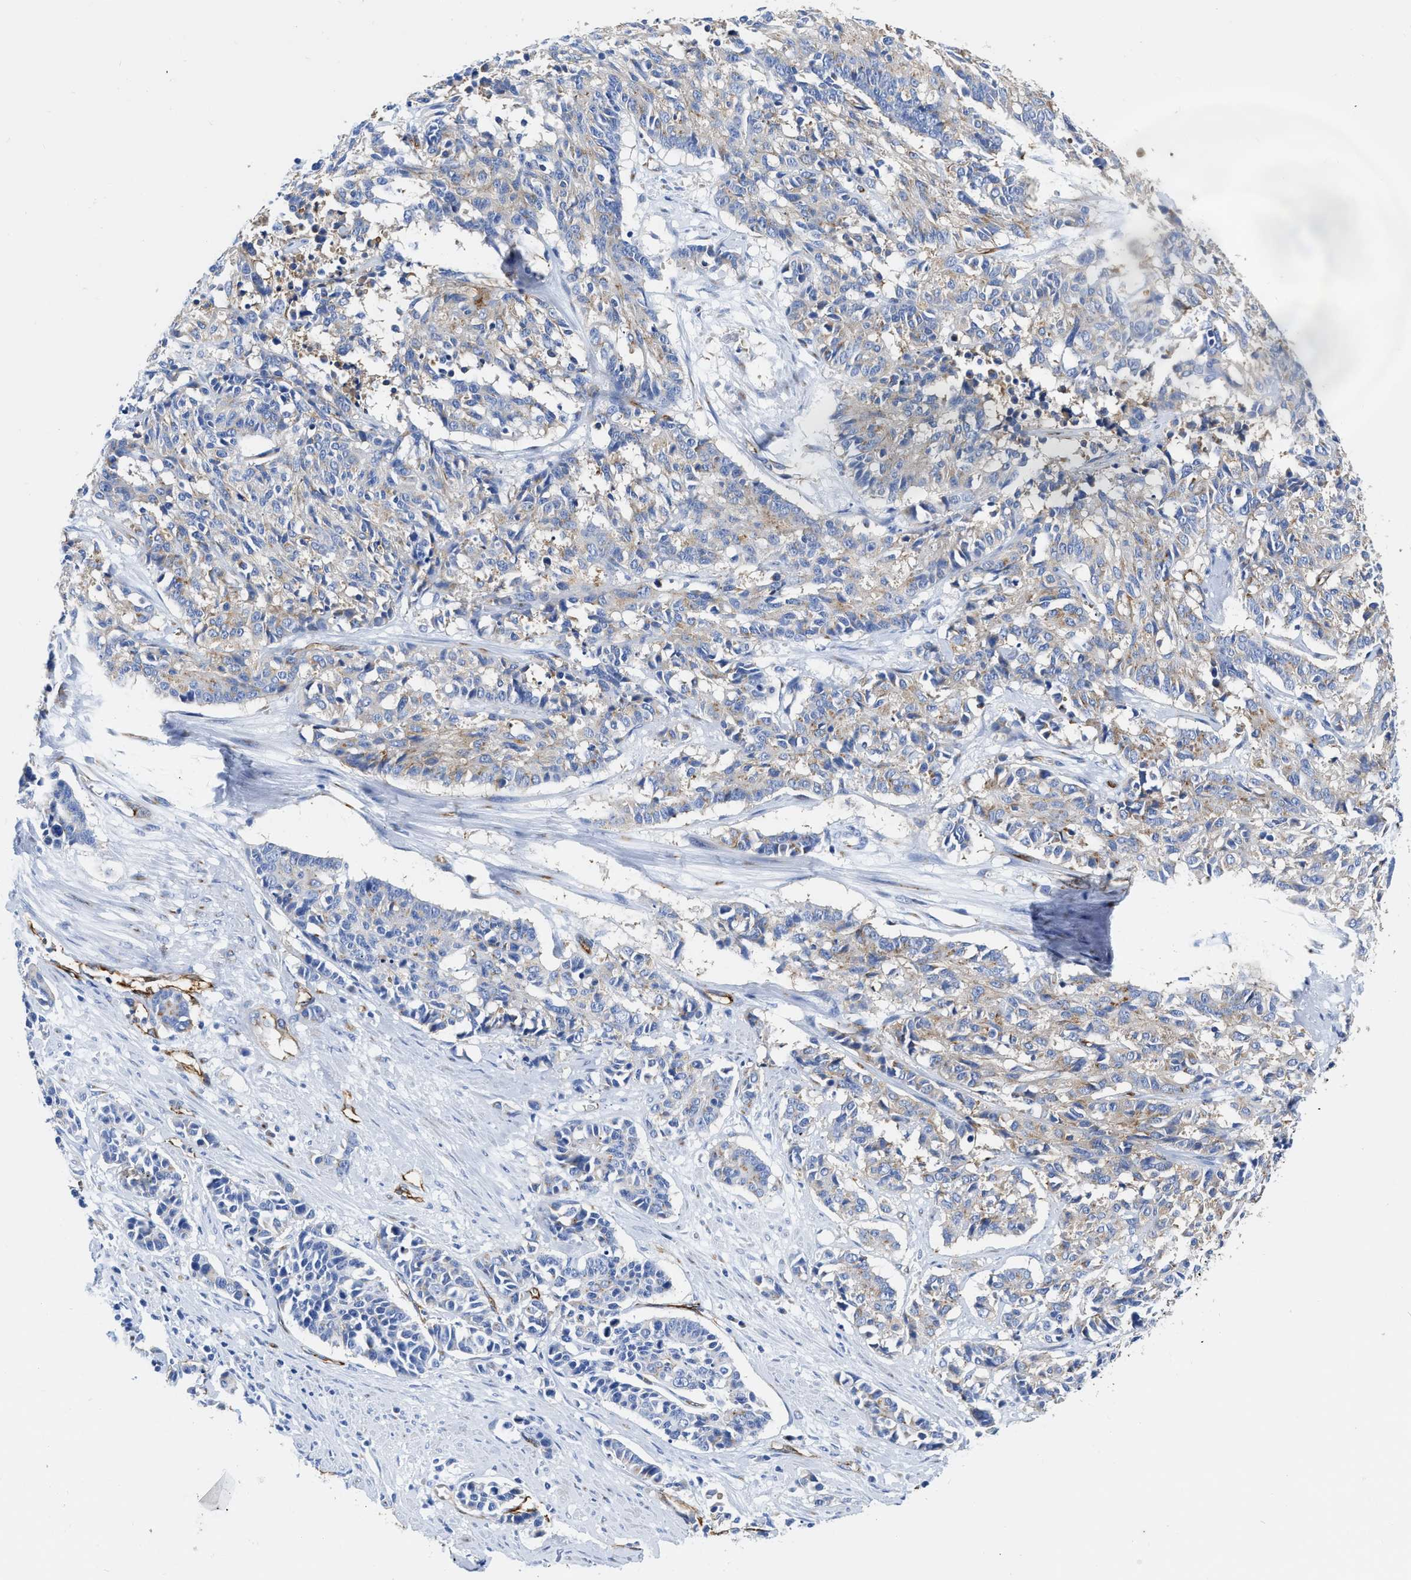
{"staining": {"intensity": "weak", "quantity": "25%-75%", "location": "cytoplasmic/membranous"}, "tissue": "cervical cancer", "cell_type": "Tumor cells", "image_type": "cancer", "snomed": [{"axis": "morphology", "description": "Squamous cell carcinoma, NOS"}, {"axis": "topography", "description": "Cervix"}], "caption": "Protein staining of squamous cell carcinoma (cervical) tissue displays weak cytoplasmic/membranous staining in approximately 25%-75% of tumor cells.", "gene": "TVP23B", "patient": {"sex": "female", "age": 35}}